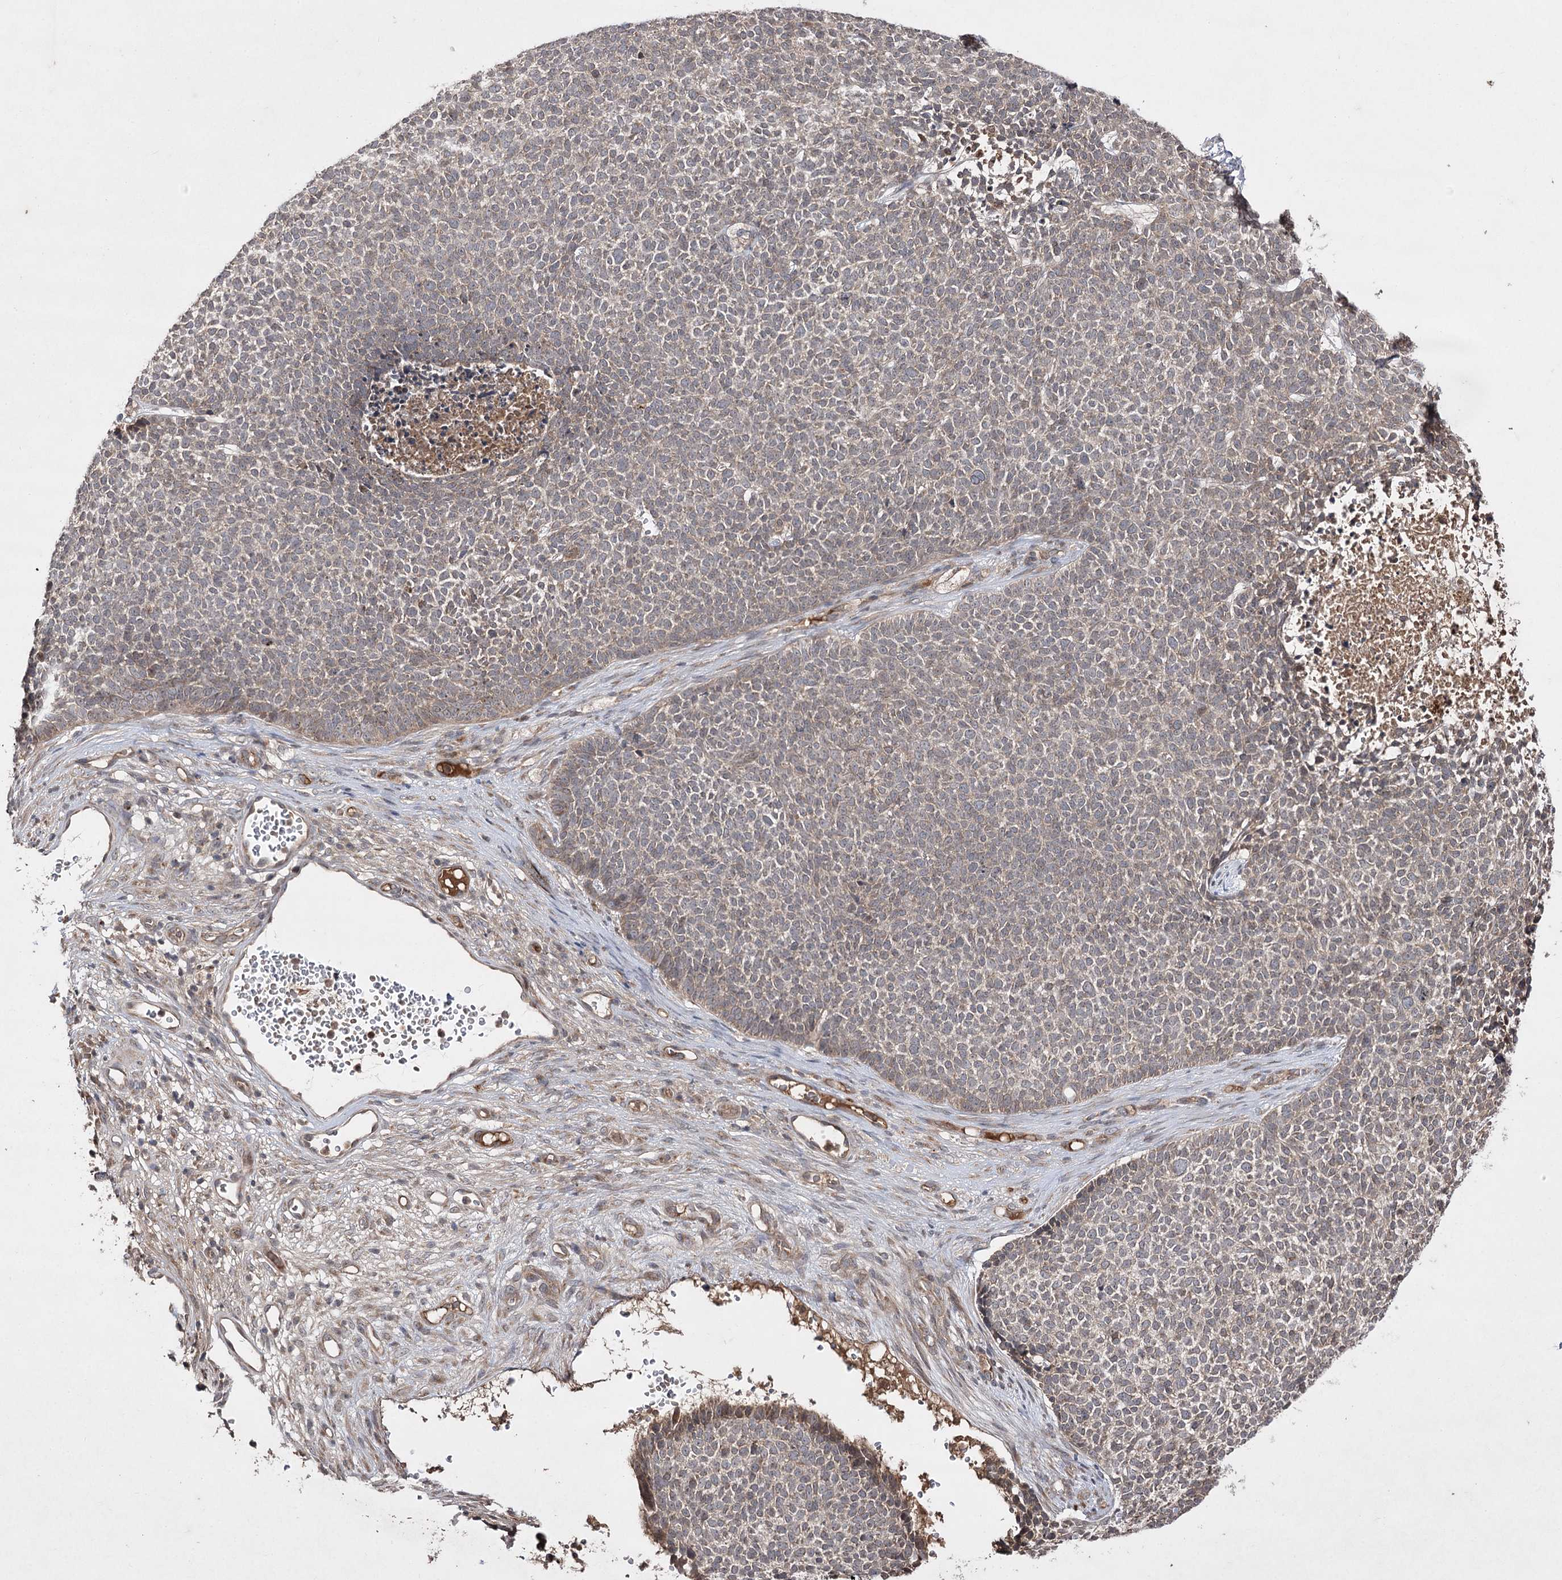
{"staining": {"intensity": "weak", "quantity": "25%-75%", "location": "cytoplasmic/membranous"}, "tissue": "skin cancer", "cell_type": "Tumor cells", "image_type": "cancer", "snomed": [{"axis": "morphology", "description": "Basal cell carcinoma"}, {"axis": "topography", "description": "Skin"}], "caption": "Skin cancer (basal cell carcinoma) was stained to show a protein in brown. There is low levels of weak cytoplasmic/membranous positivity in about 25%-75% of tumor cells. (Stains: DAB (3,3'-diaminobenzidine) in brown, nuclei in blue, Microscopy: brightfield microscopy at high magnification).", "gene": "FANCL", "patient": {"sex": "female", "age": 84}}